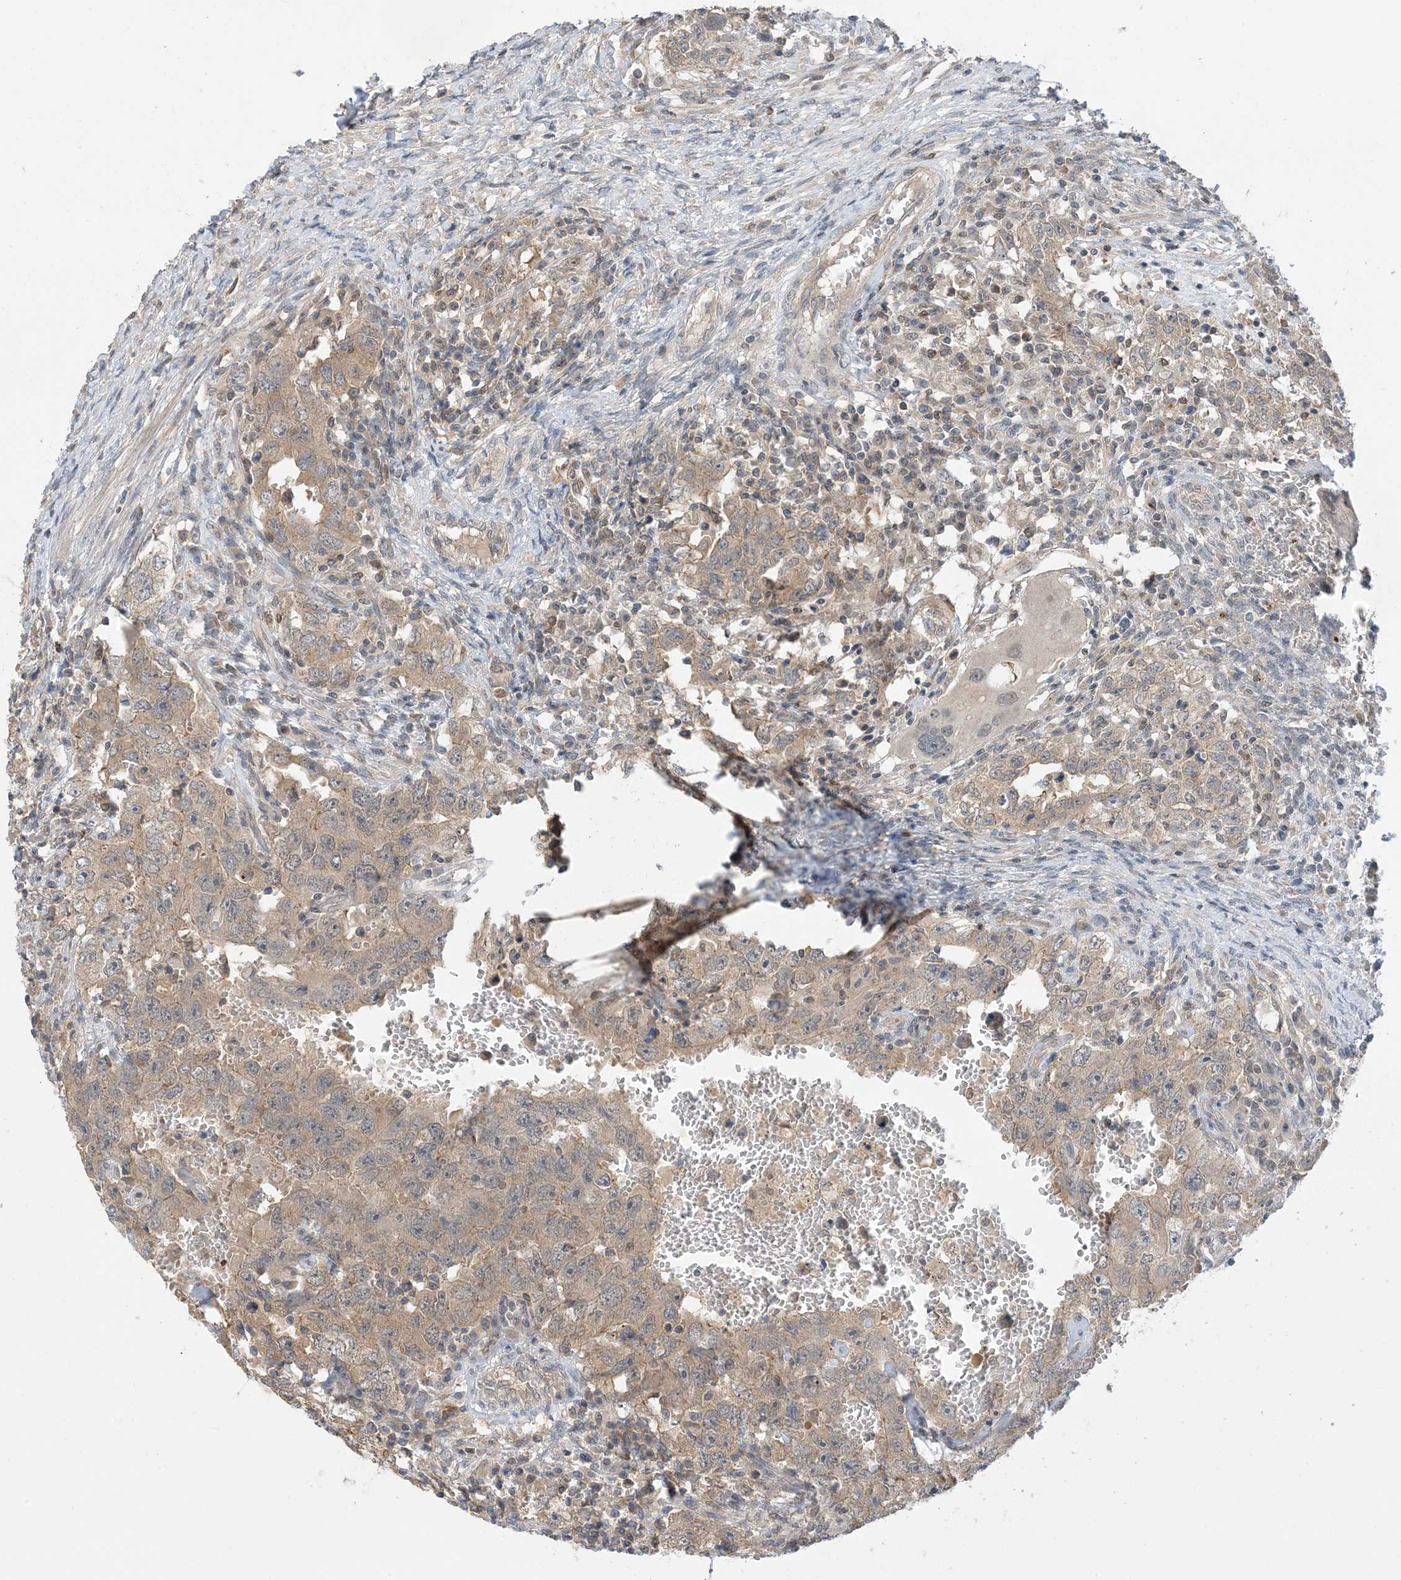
{"staining": {"intensity": "weak", "quantity": ">75%", "location": "cytoplasmic/membranous"}, "tissue": "testis cancer", "cell_type": "Tumor cells", "image_type": "cancer", "snomed": [{"axis": "morphology", "description": "Carcinoma, Embryonal, NOS"}, {"axis": "topography", "description": "Testis"}], "caption": "Embryonal carcinoma (testis) stained with IHC shows weak cytoplasmic/membranous staining in about >75% of tumor cells.", "gene": "WDR26", "patient": {"sex": "male", "age": 26}}